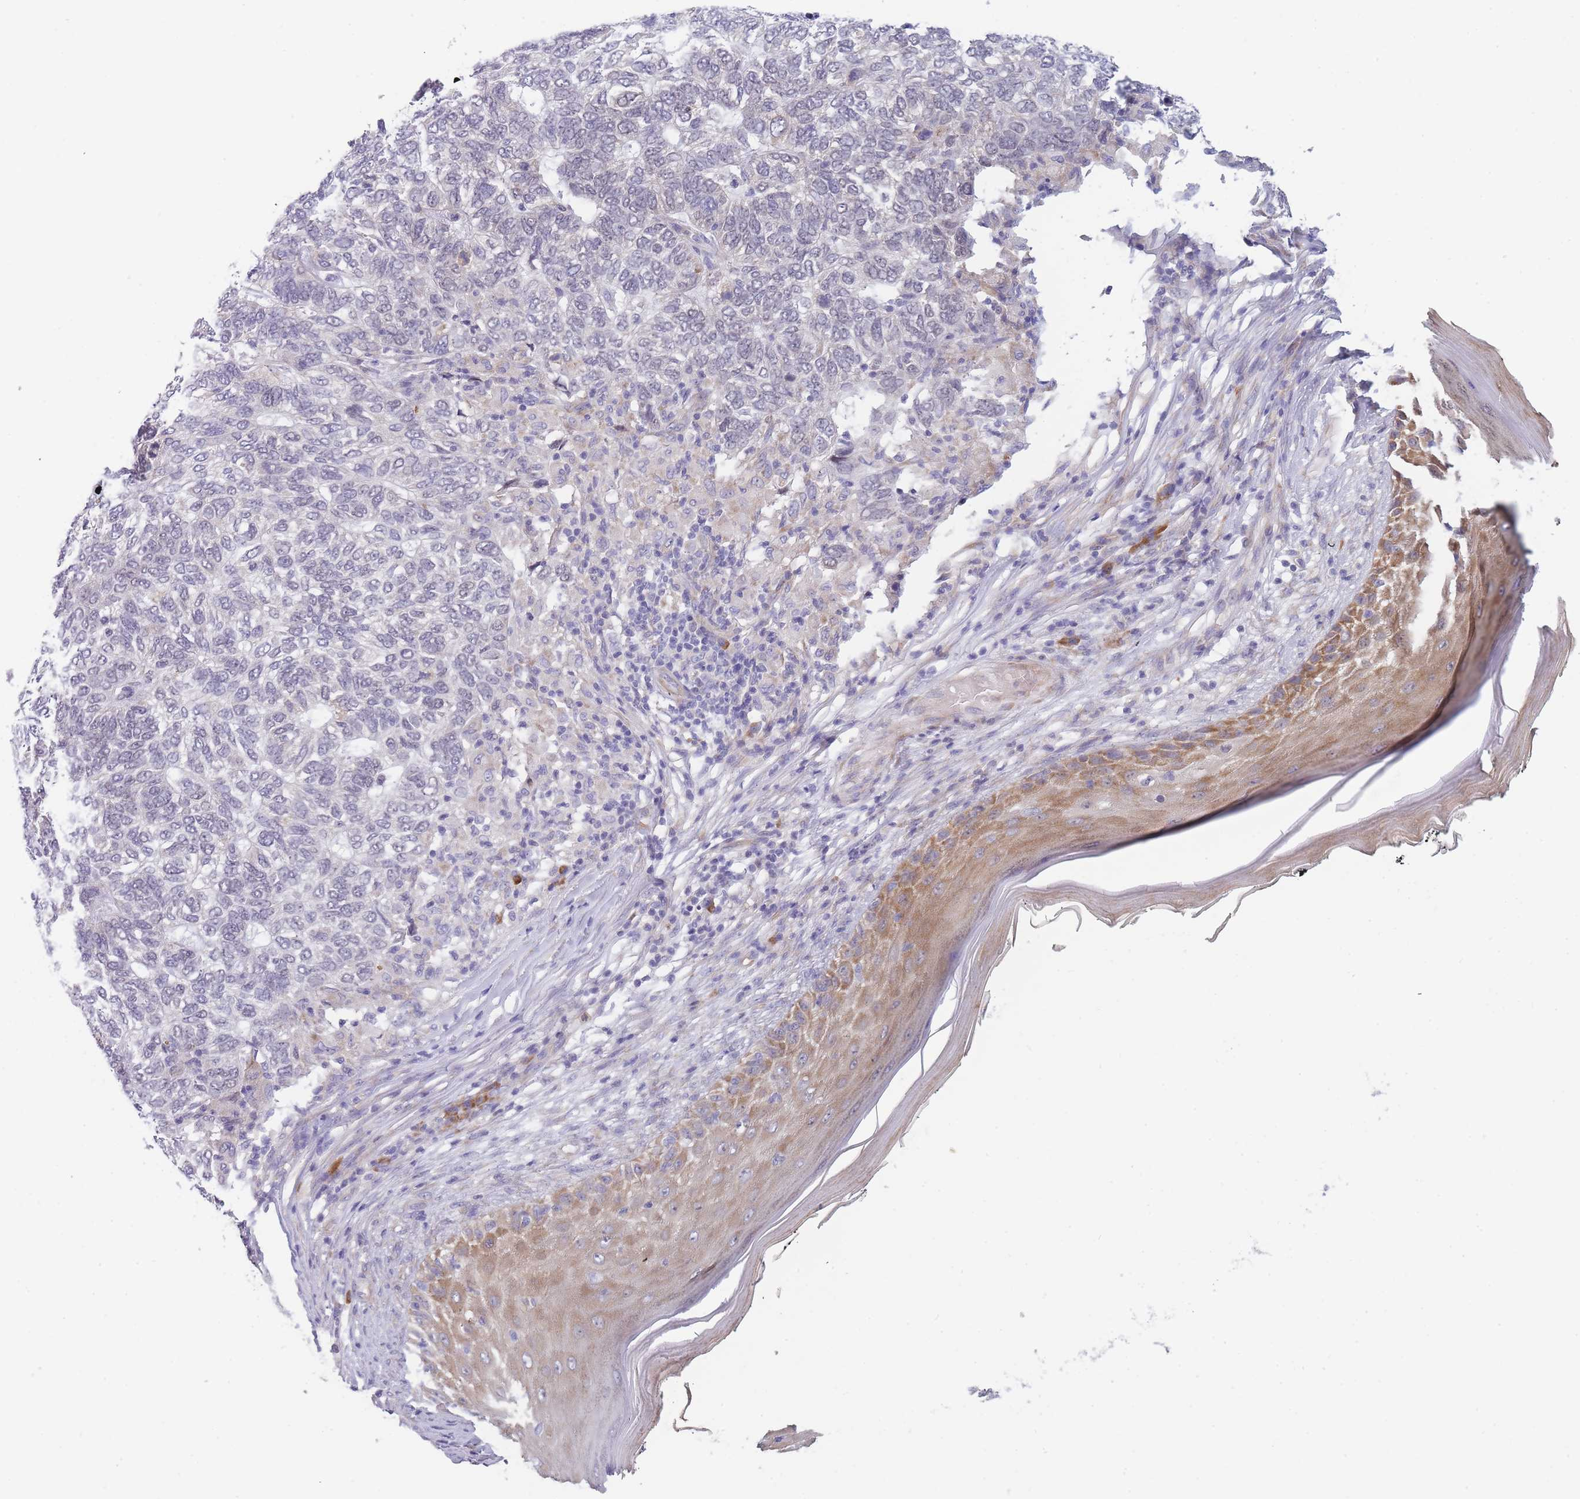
{"staining": {"intensity": "negative", "quantity": "none", "location": "none"}, "tissue": "skin cancer", "cell_type": "Tumor cells", "image_type": "cancer", "snomed": [{"axis": "morphology", "description": "Basal cell carcinoma"}, {"axis": "topography", "description": "Skin"}], "caption": "Histopathology image shows no significant protein staining in tumor cells of skin cancer (basal cell carcinoma).", "gene": "NDUFAF6", "patient": {"sex": "female", "age": 65}}